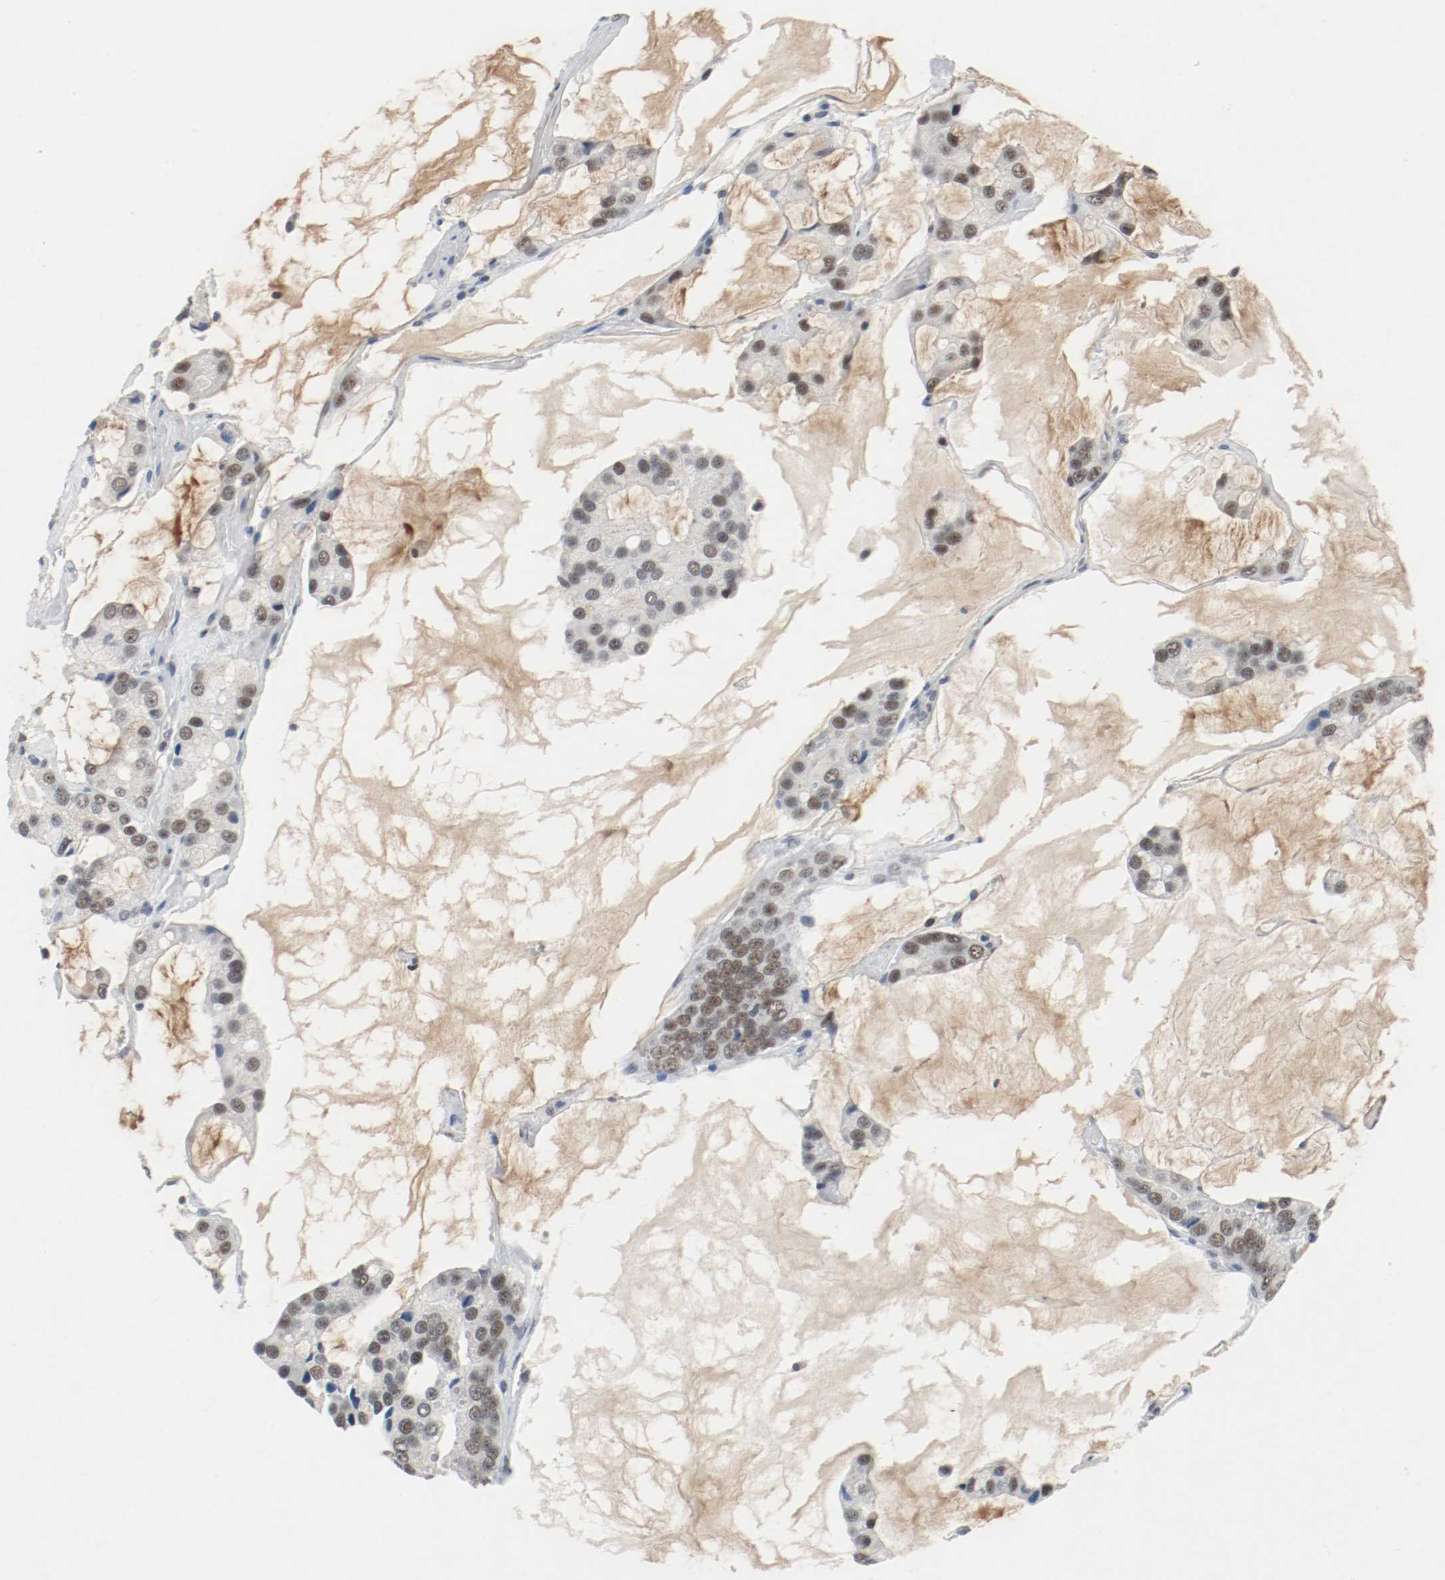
{"staining": {"intensity": "weak", "quantity": "<25%", "location": "nuclear"}, "tissue": "prostate cancer", "cell_type": "Tumor cells", "image_type": "cancer", "snomed": [{"axis": "morphology", "description": "Adenocarcinoma, High grade"}, {"axis": "topography", "description": "Prostate"}], "caption": "An image of prostate cancer (high-grade adenocarcinoma) stained for a protein demonstrates no brown staining in tumor cells.", "gene": "ASH1L", "patient": {"sex": "male", "age": 67}}